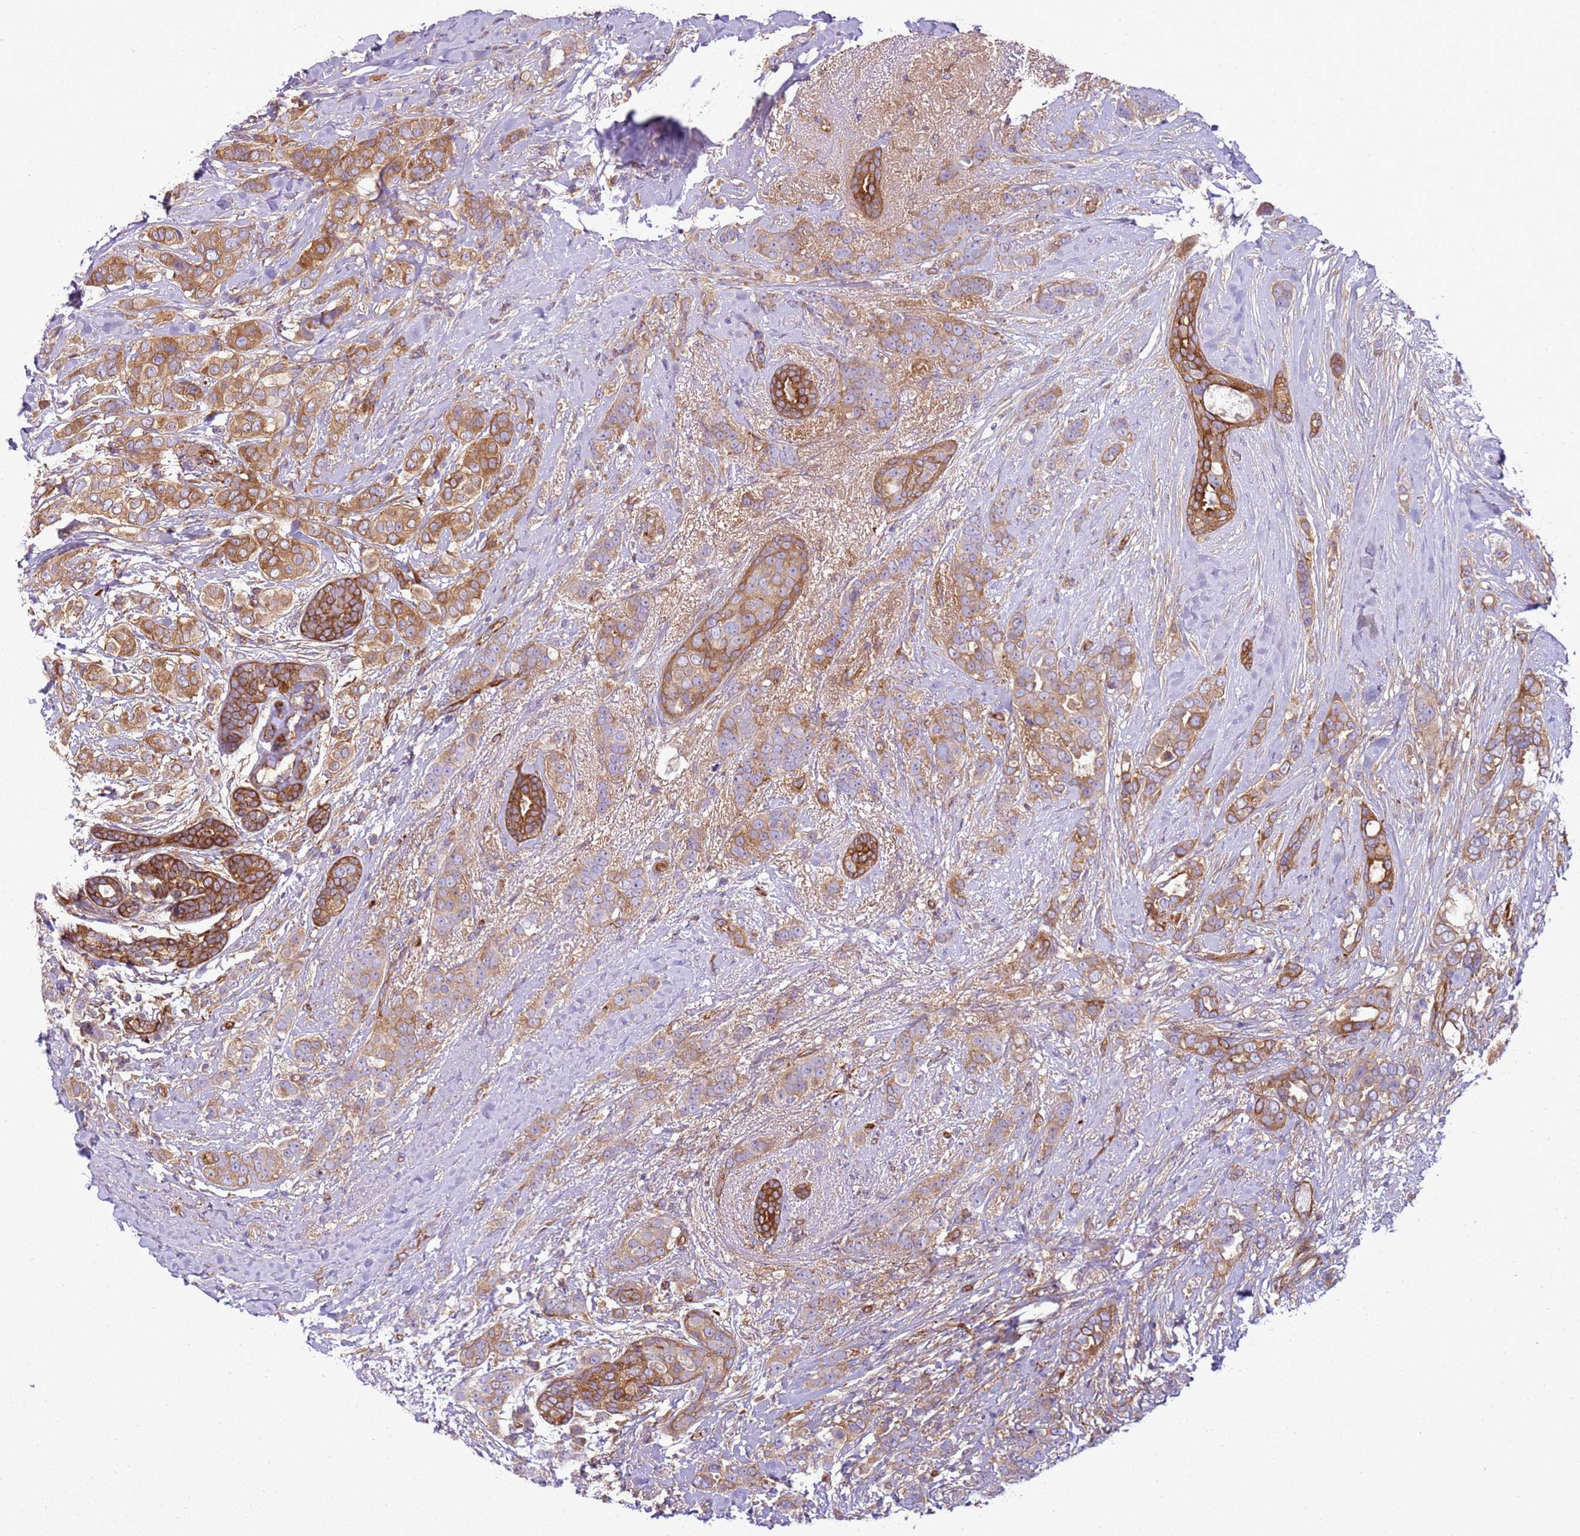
{"staining": {"intensity": "moderate", "quantity": "25%-75%", "location": "cytoplasmic/membranous"}, "tissue": "breast cancer", "cell_type": "Tumor cells", "image_type": "cancer", "snomed": [{"axis": "morphology", "description": "Lobular carcinoma"}, {"axis": "topography", "description": "Breast"}], "caption": "A medium amount of moderate cytoplasmic/membranous positivity is seen in approximately 25%-75% of tumor cells in breast cancer tissue.", "gene": "SNX21", "patient": {"sex": "female", "age": 51}}